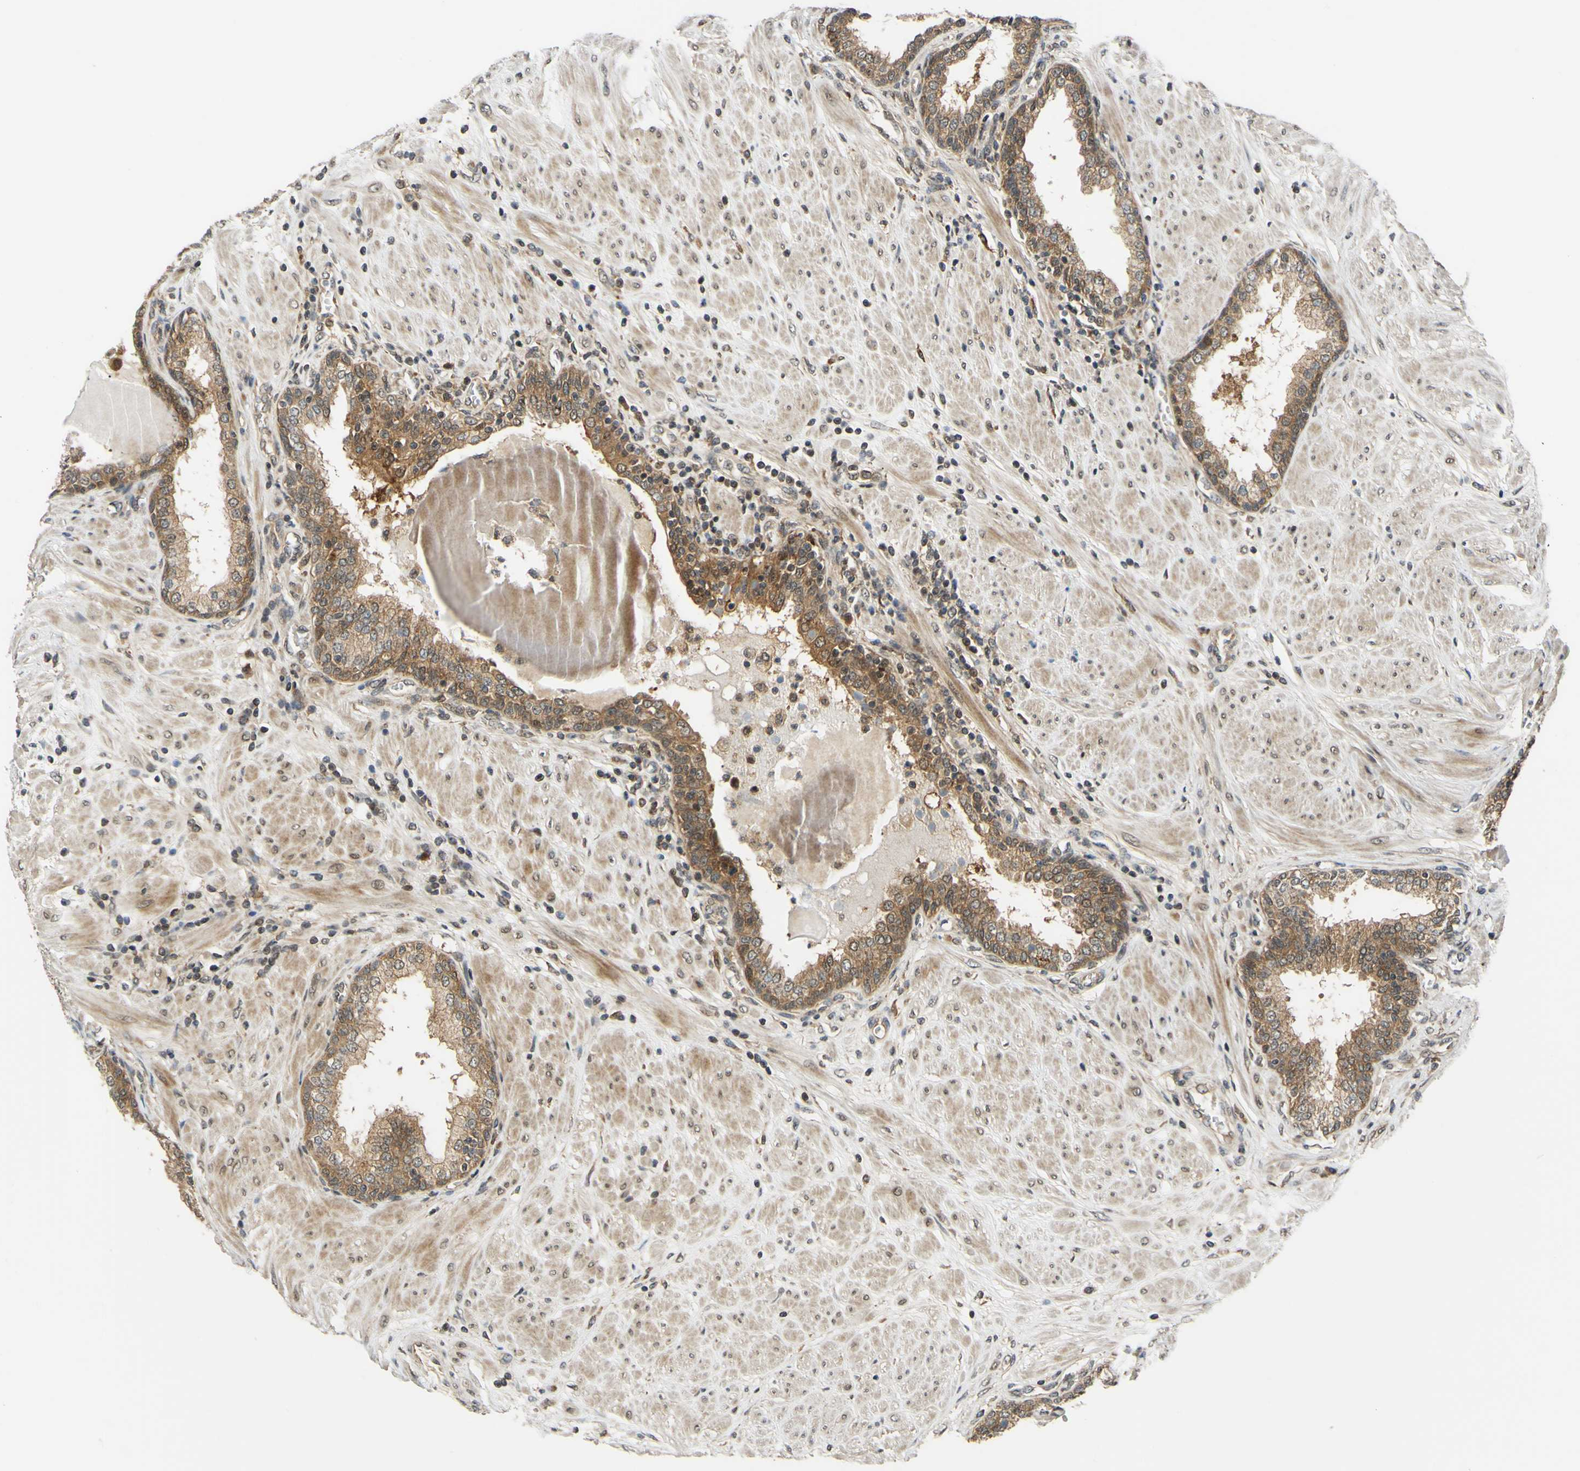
{"staining": {"intensity": "moderate", "quantity": ">75%", "location": "cytoplasmic/membranous"}, "tissue": "prostate", "cell_type": "Glandular cells", "image_type": "normal", "snomed": [{"axis": "morphology", "description": "Normal tissue, NOS"}, {"axis": "topography", "description": "Prostate"}], "caption": "Immunohistochemistry (IHC) photomicrograph of normal prostate: prostate stained using immunohistochemistry (IHC) reveals medium levels of moderate protein expression localized specifically in the cytoplasmic/membranous of glandular cells, appearing as a cytoplasmic/membranous brown color.", "gene": "ABCC8", "patient": {"sex": "male", "age": 51}}